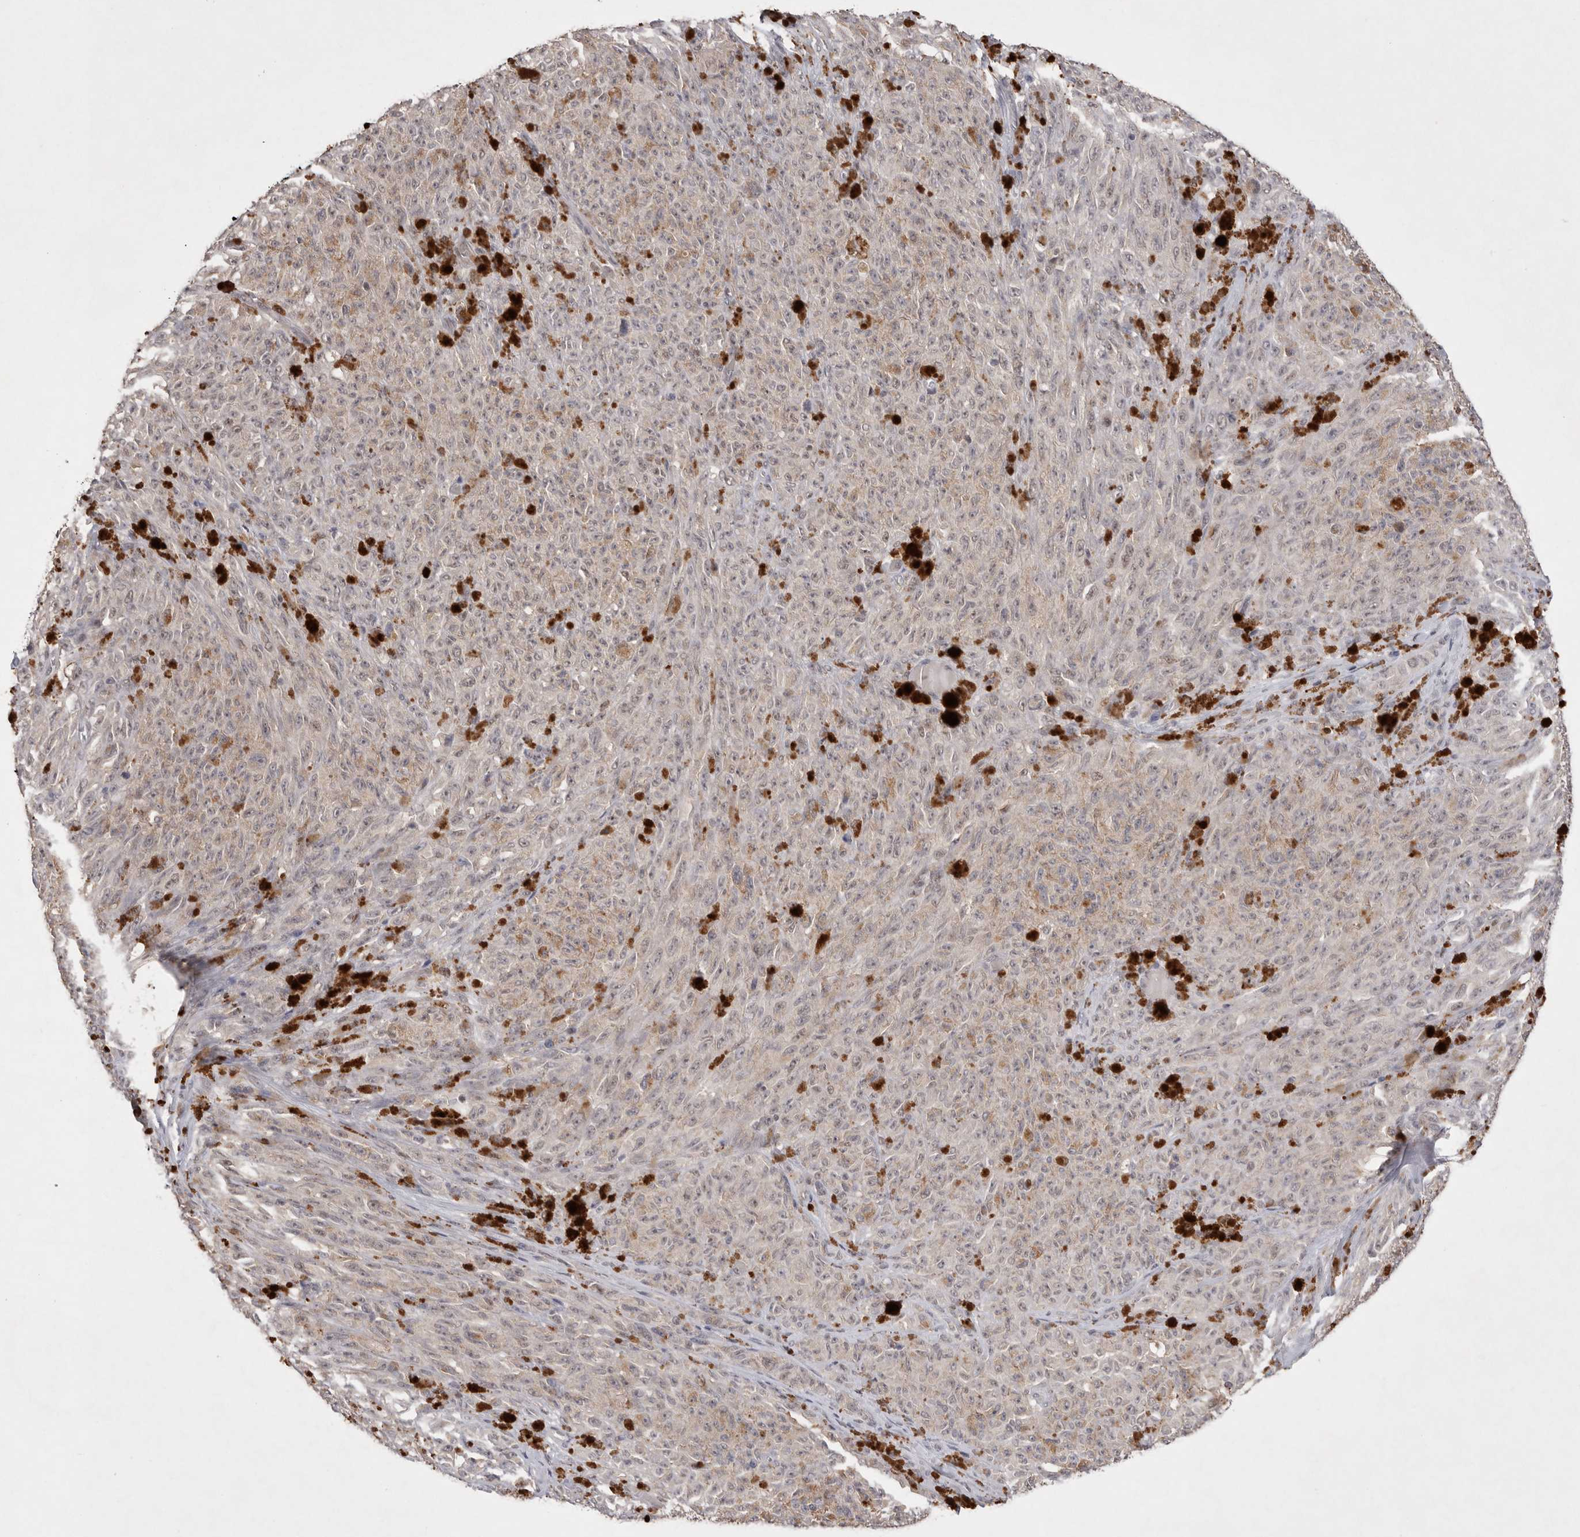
{"staining": {"intensity": "weak", "quantity": "25%-75%", "location": "cytoplasmic/membranous"}, "tissue": "melanoma", "cell_type": "Tumor cells", "image_type": "cancer", "snomed": [{"axis": "morphology", "description": "Malignant melanoma, NOS"}, {"axis": "topography", "description": "Skin"}], "caption": "The photomicrograph displays immunohistochemical staining of malignant melanoma. There is weak cytoplasmic/membranous staining is present in about 25%-75% of tumor cells. (DAB IHC, brown staining for protein, blue staining for nuclei).", "gene": "HUS1", "patient": {"sex": "female", "age": 82}}